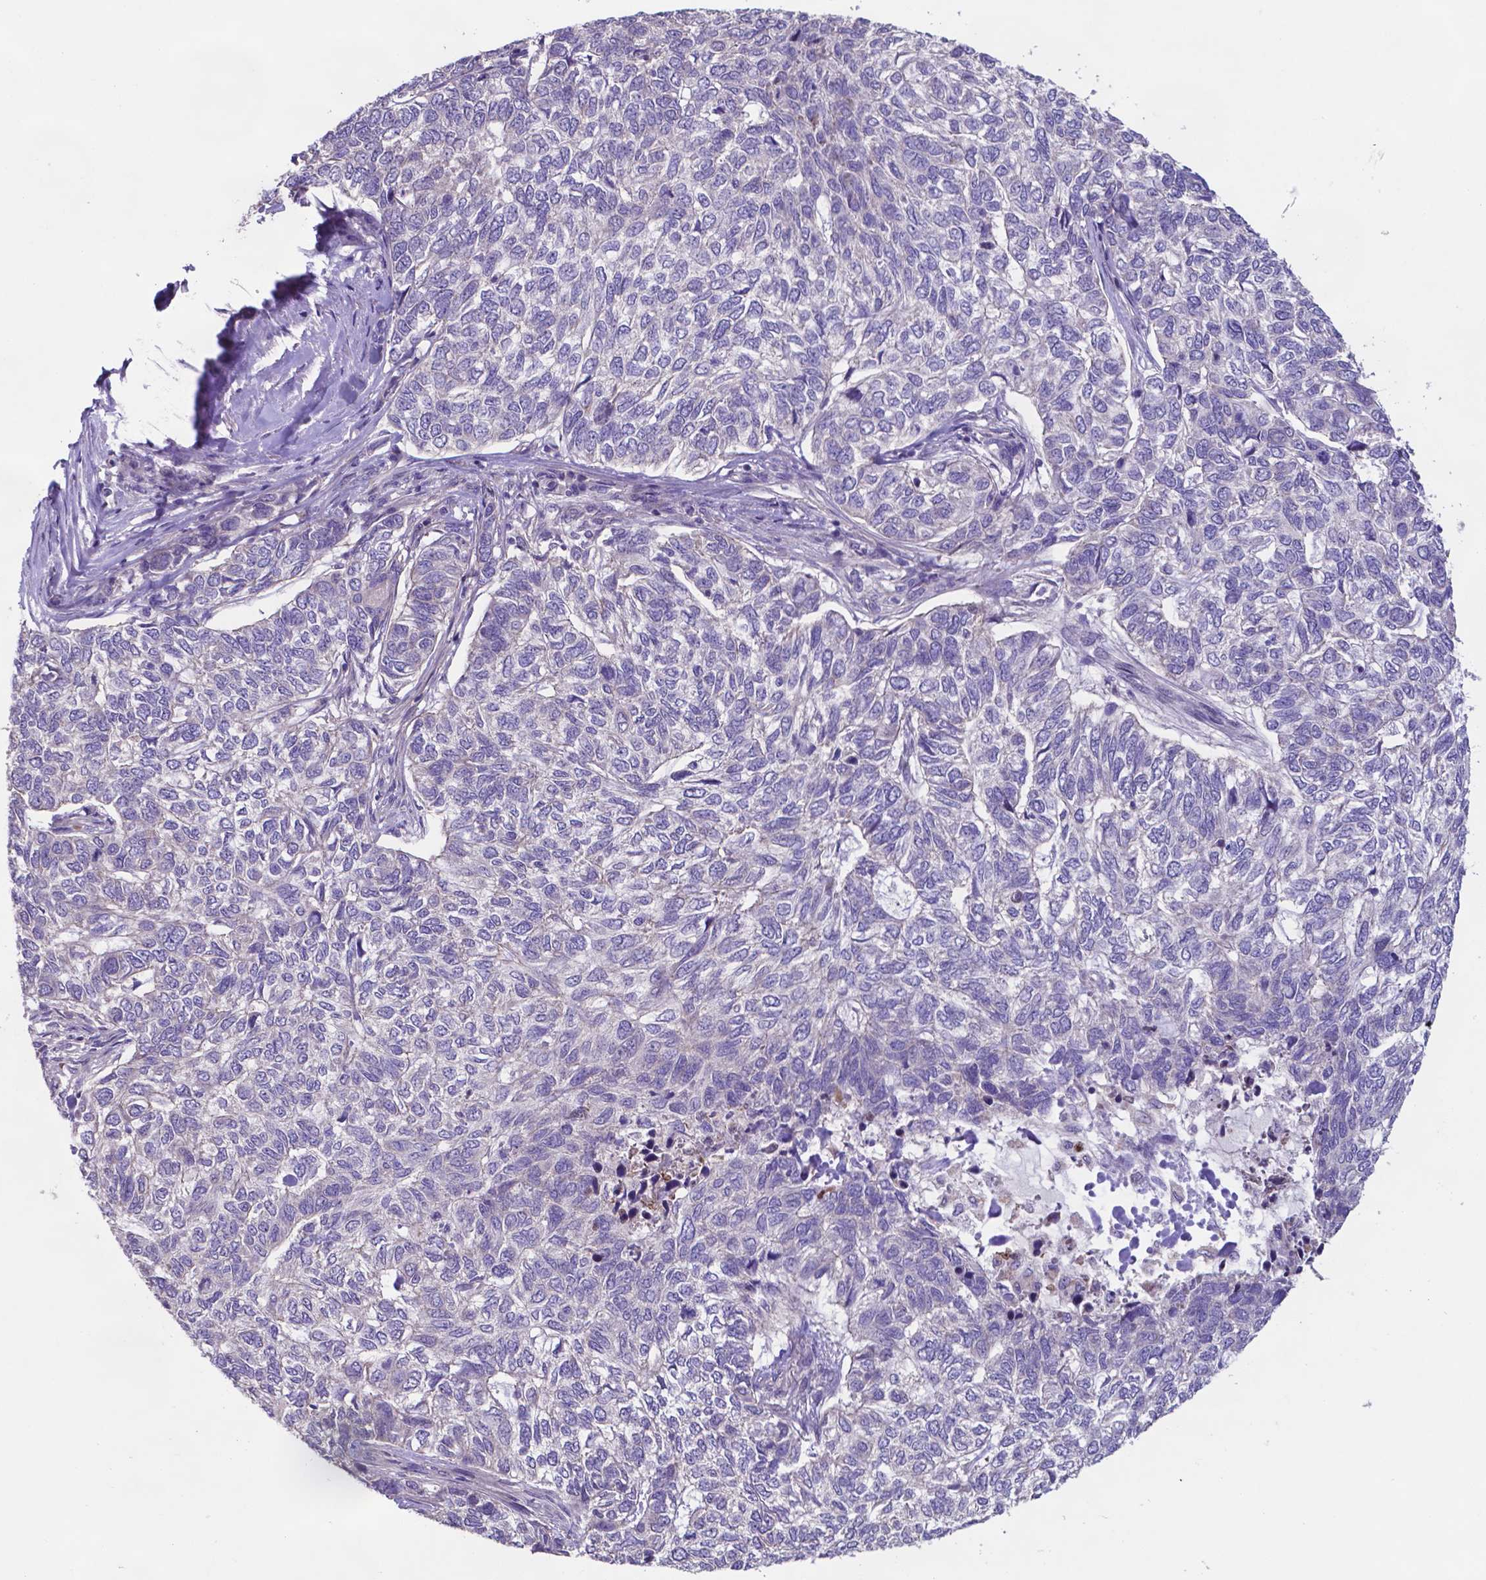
{"staining": {"intensity": "negative", "quantity": "none", "location": "none"}, "tissue": "skin cancer", "cell_type": "Tumor cells", "image_type": "cancer", "snomed": [{"axis": "morphology", "description": "Basal cell carcinoma"}, {"axis": "topography", "description": "Skin"}], "caption": "A high-resolution photomicrograph shows IHC staining of skin cancer, which exhibits no significant expression in tumor cells.", "gene": "TYRO3", "patient": {"sex": "female", "age": 65}}